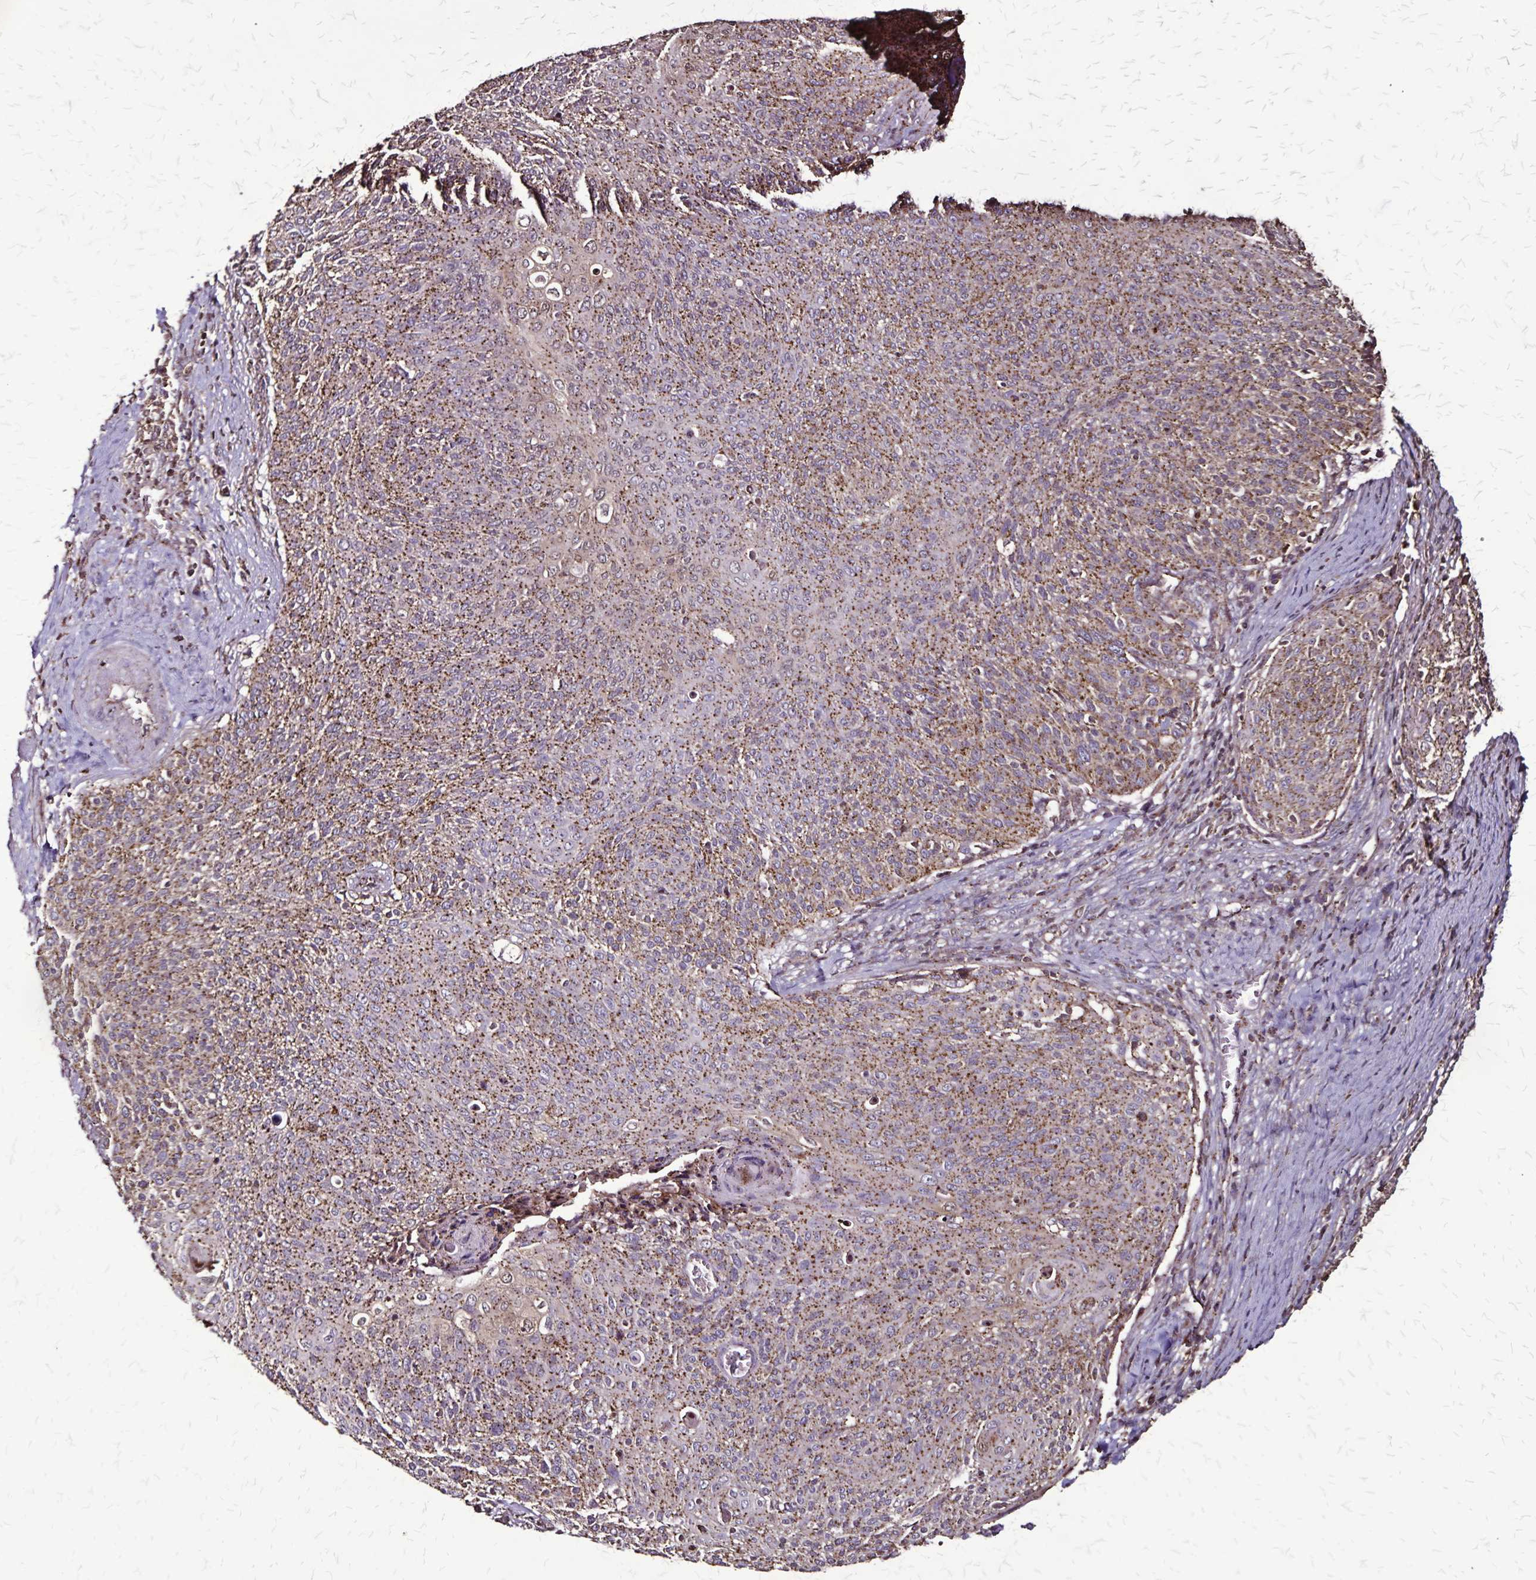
{"staining": {"intensity": "moderate", "quantity": ">75%", "location": "cytoplasmic/membranous"}, "tissue": "cervical cancer", "cell_type": "Tumor cells", "image_type": "cancer", "snomed": [{"axis": "morphology", "description": "Squamous cell carcinoma, NOS"}, {"axis": "topography", "description": "Cervix"}], "caption": "Immunohistochemical staining of human cervical squamous cell carcinoma displays moderate cytoplasmic/membranous protein staining in approximately >75% of tumor cells. The protein is shown in brown color, while the nuclei are stained blue.", "gene": "CHMP1B", "patient": {"sex": "female", "age": 31}}